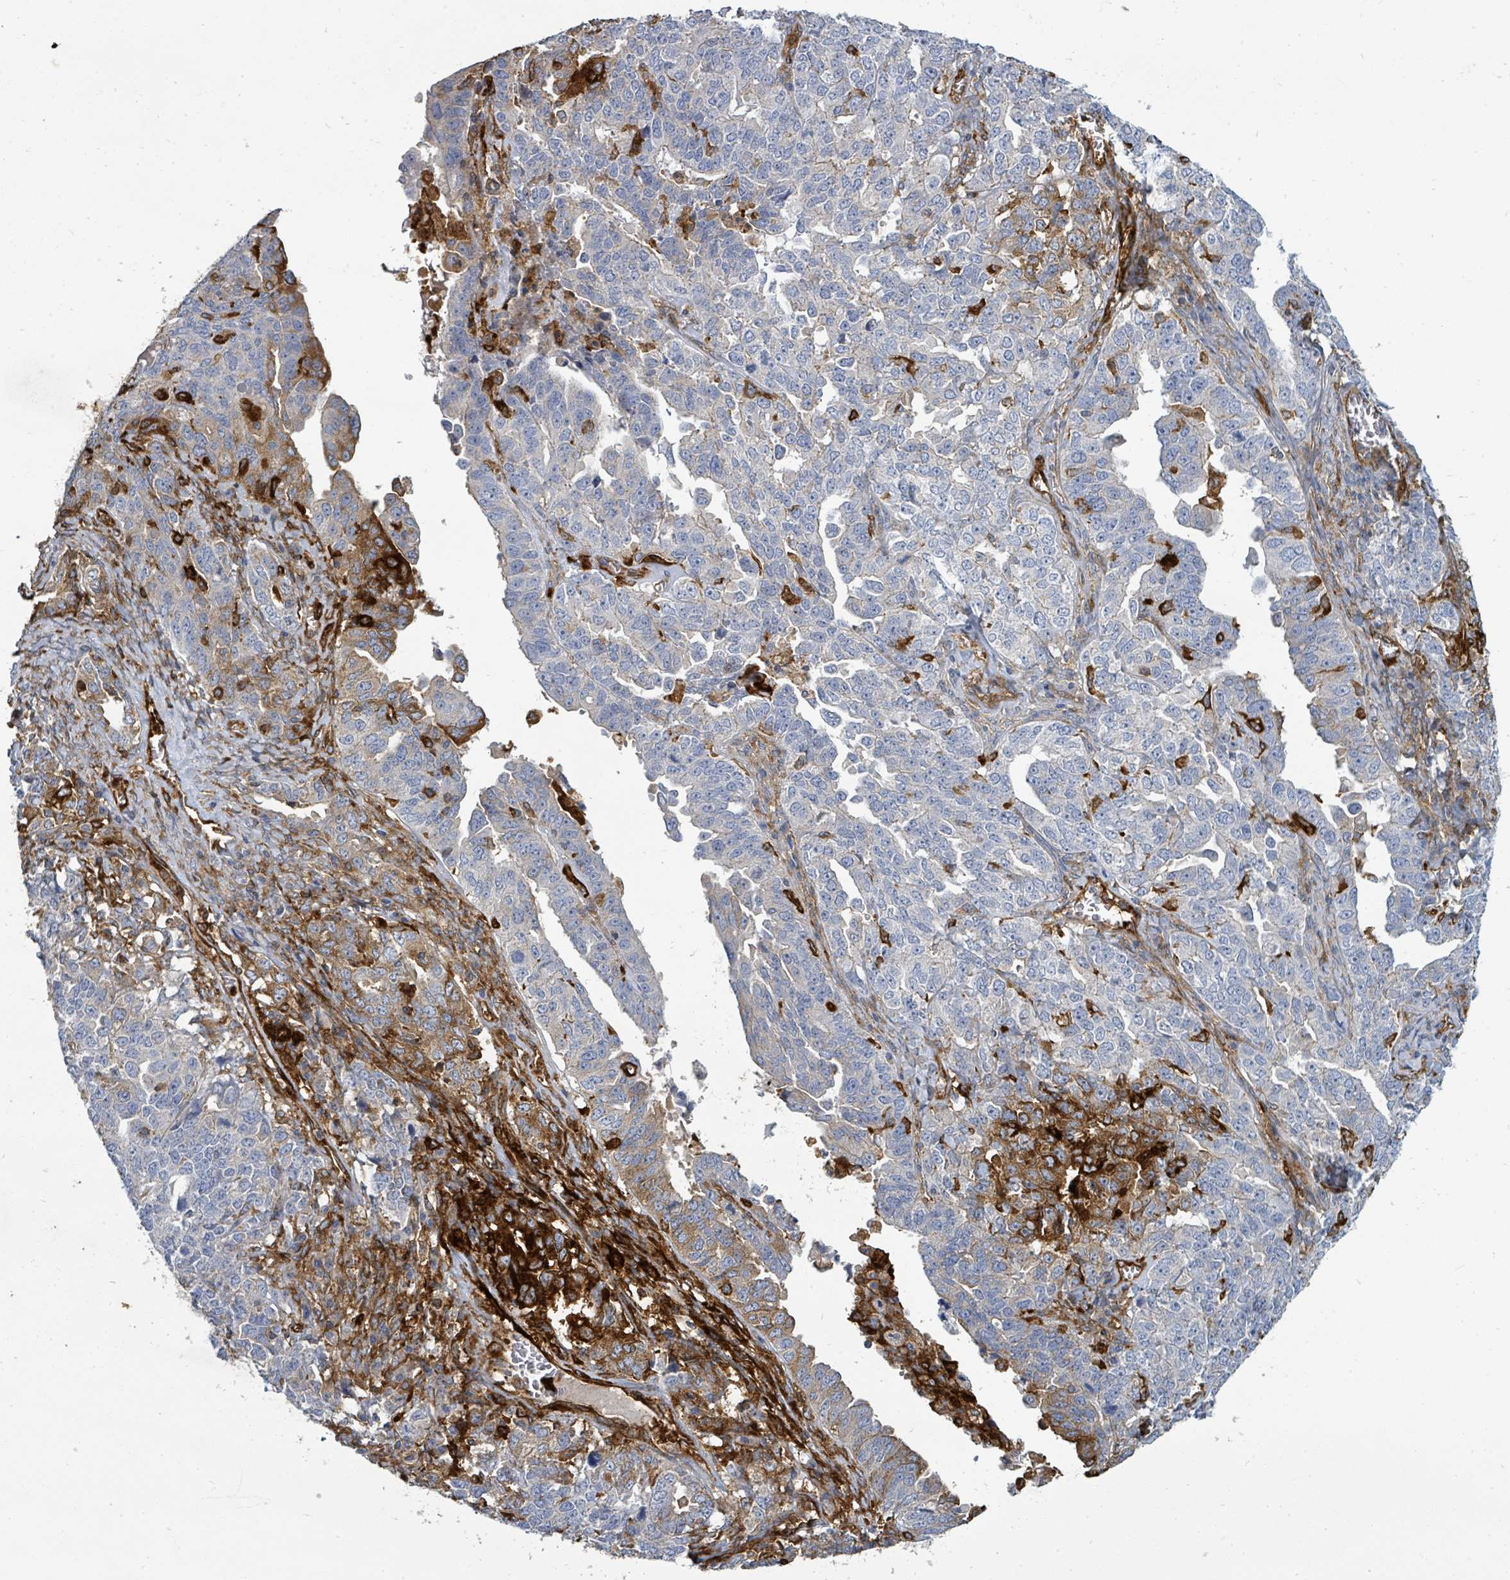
{"staining": {"intensity": "strong", "quantity": "<25%", "location": "cytoplasmic/membranous"}, "tissue": "ovarian cancer", "cell_type": "Tumor cells", "image_type": "cancer", "snomed": [{"axis": "morphology", "description": "Carcinoma, endometroid"}, {"axis": "topography", "description": "Ovary"}], "caption": "An image of ovarian cancer (endometroid carcinoma) stained for a protein exhibits strong cytoplasmic/membranous brown staining in tumor cells.", "gene": "IFIT1", "patient": {"sex": "female", "age": 62}}